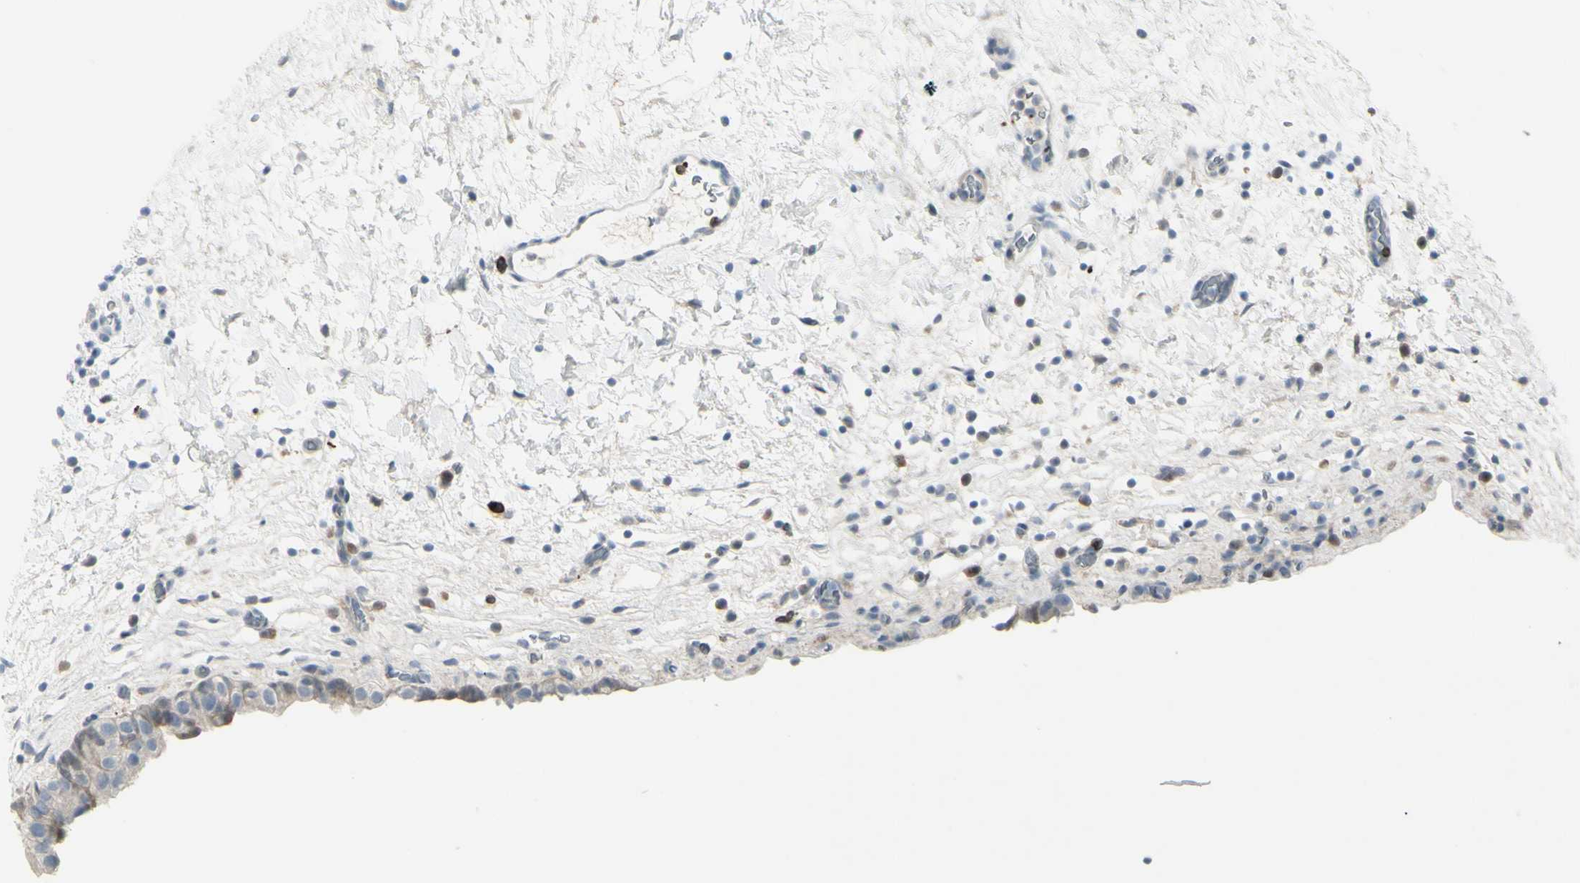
{"staining": {"intensity": "weak", "quantity": "25%-75%", "location": "cytoplasmic/membranous"}, "tissue": "urinary bladder", "cell_type": "Urothelial cells", "image_type": "normal", "snomed": [{"axis": "morphology", "description": "Normal tissue, NOS"}, {"axis": "topography", "description": "Urinary bladder"}], "caption": "The photomicrograph displays immunohistochemical staining of unremarkable urinary bladder. There is weak cytoplasmic/membranous staining is seen in approximately 25%-75% of urothelial cells. (DAB (3,3'-diaminobenzidine) = brown stain, brightfield microscopy at high magnification).", "gene": "ETNK1", "patient": {"sex": "female", "age": 64}}